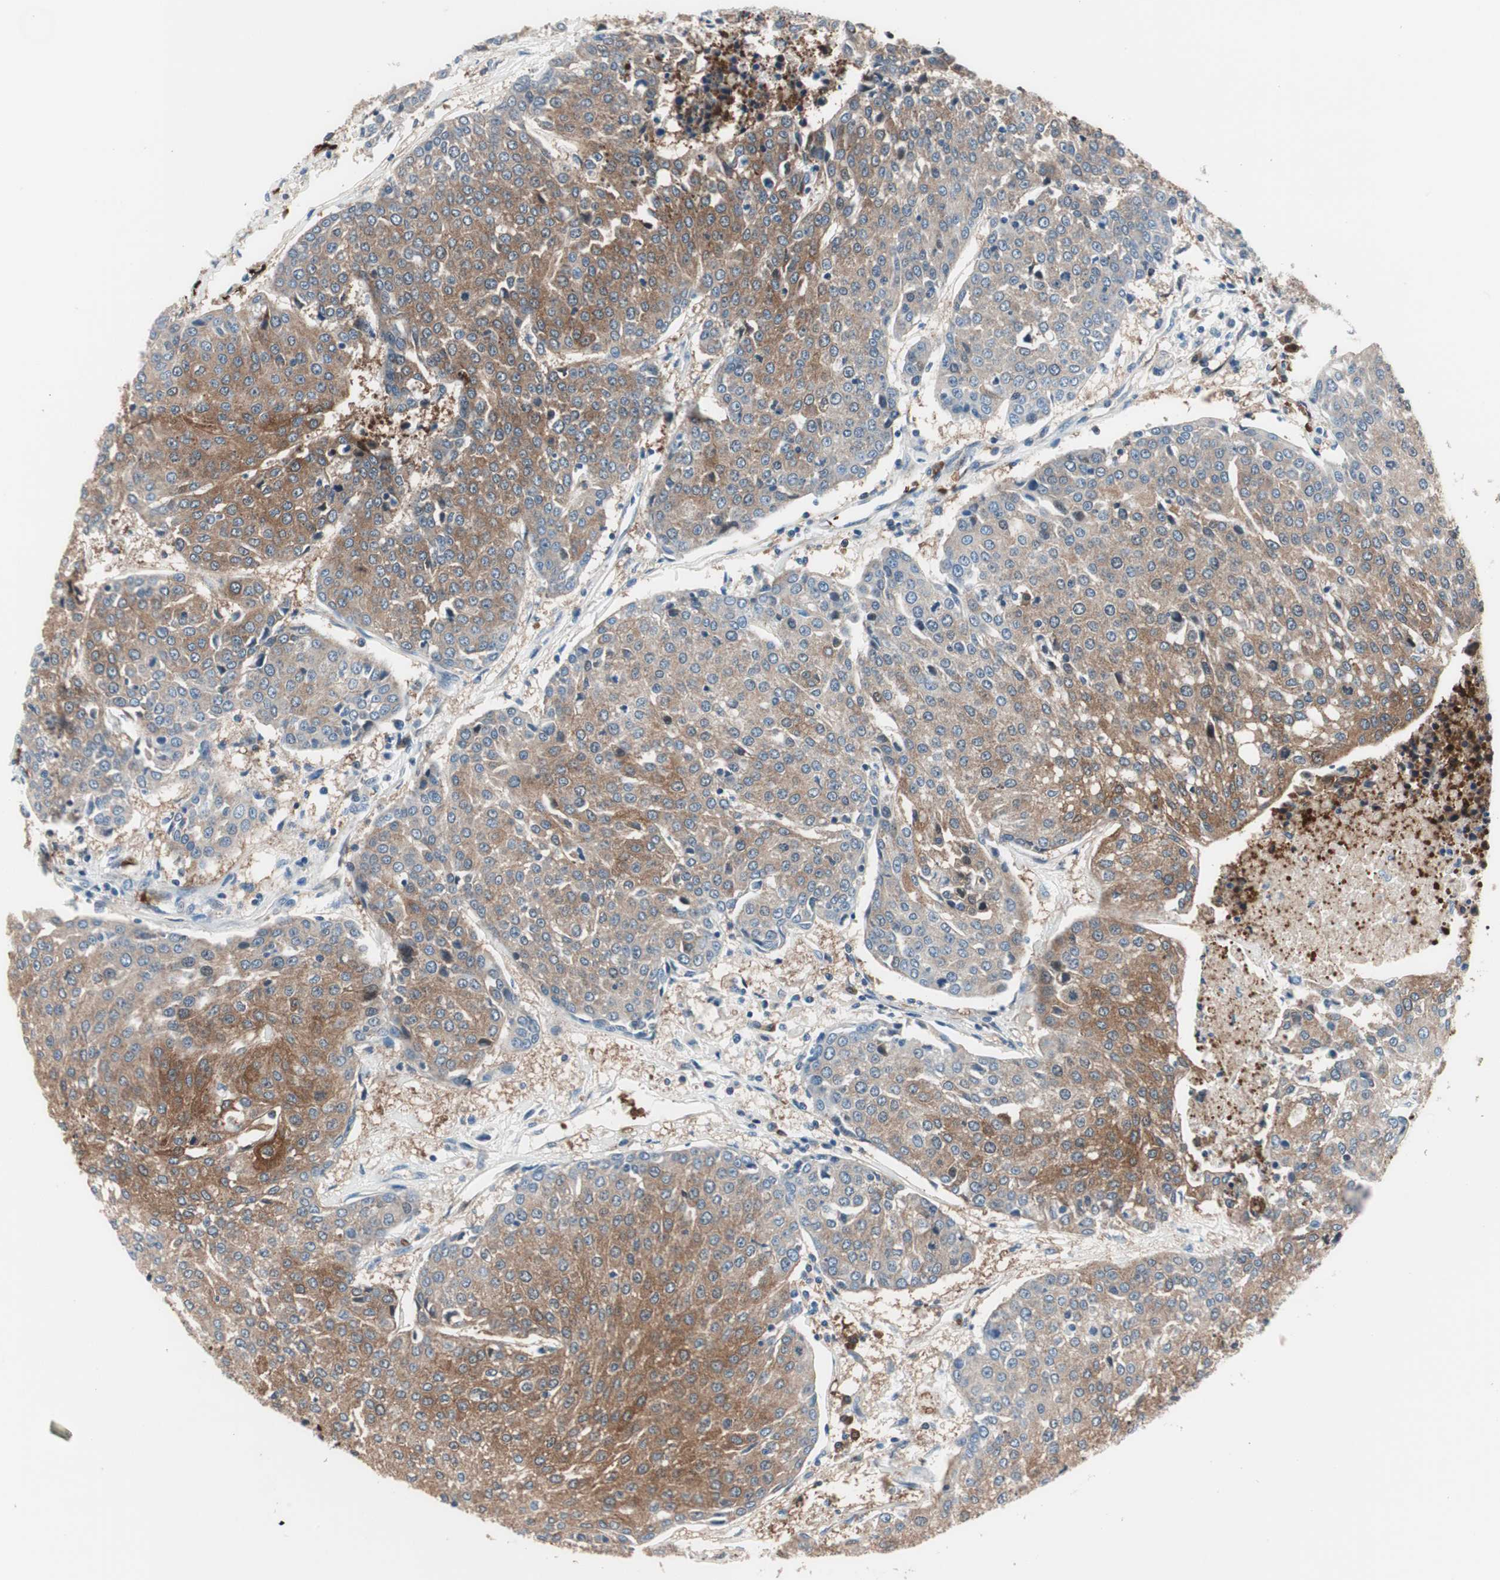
{"staining": {"intensity": "moderate", "quantity": "25%-75%", "location": "cytoplasmic/membranous"}, "tissue": "urothelial cancer", "cell_type": "Tumor cells", "image_type": "cancer", "snomed": [{"axis": "morphology", "description": "Urothelial carcinoma, High grade"}, {"axis": "topography", "description": "Urinary bladder"}], "caption": "This micrograph demonstrates IHC staining of urothelial cancer, with medium moderate cytoplasmic/membranous staining in about 25%-75% of tumor cells.", "gene": "PRDX2", "patient": {"sex": "female", "age": 85}}